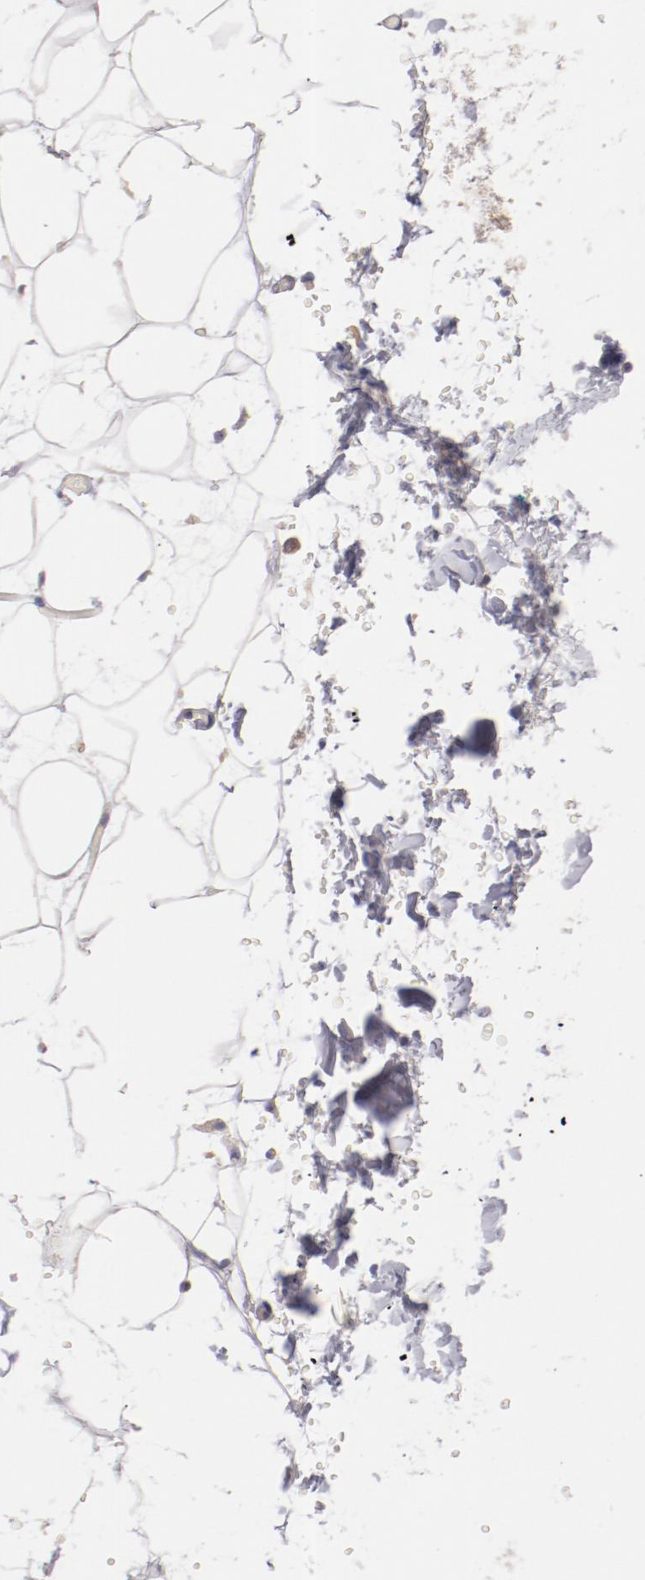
{"staining": {"intensity": "negative", "quantity": "none", "location": "none"}, "tissue": "adipose tissue", "cell_type": "Adipocytes", "image_type": "normal", "snomed": [{"axis": "morphology", "description": "Normal tissue, NOS"}, {"axis": "topography", "description": "Soft tissue"}], "caption": "The immunohistochemistry micrograph has no significant positivity in adipocytes of adipose tissue. (Immunohistochemistry (ihc), brightfield microscopy, high magnification).", "gene": "ENTPD5", "patient": {"sex": "male", "age": 72}}